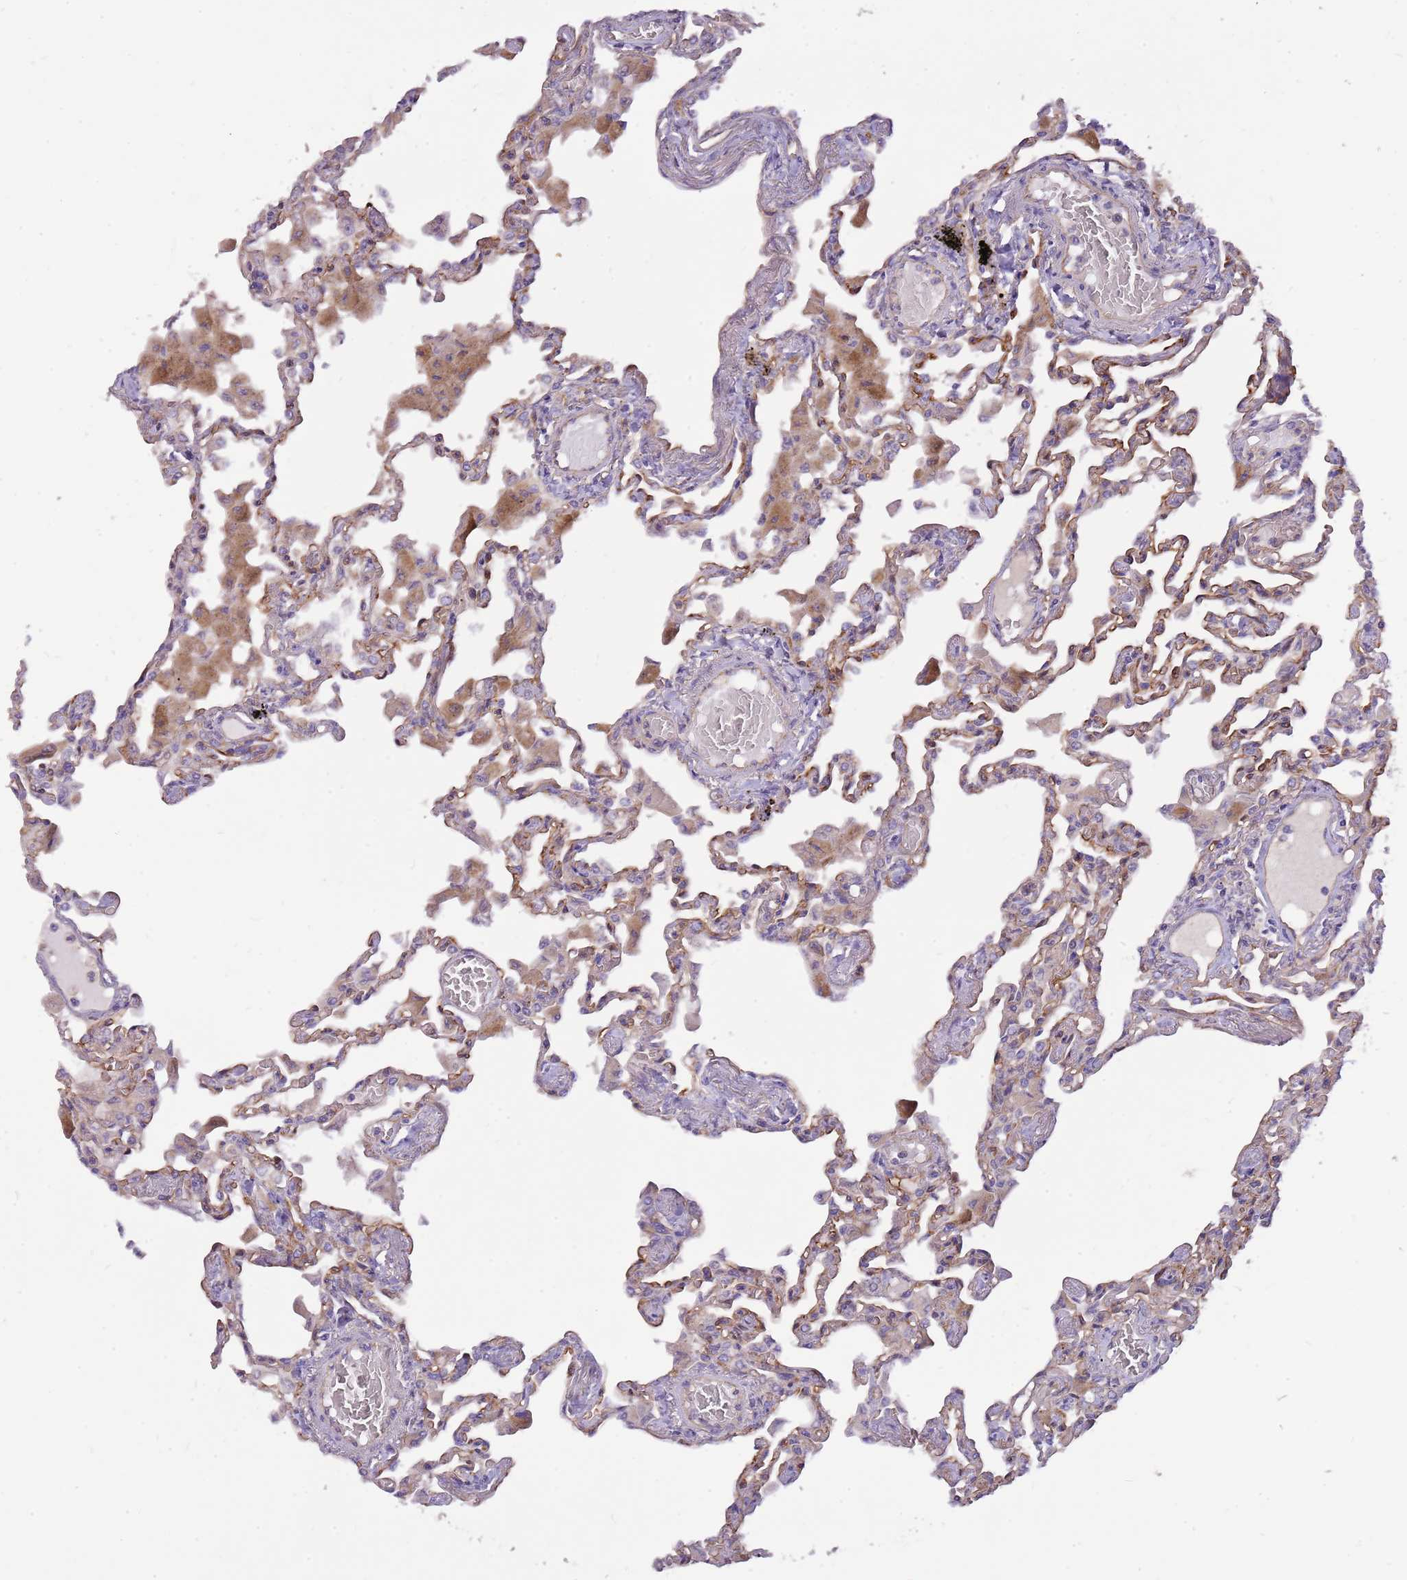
{"staining": {"intensity": "moderate", "quantity": "25%-75%", "location": "cytoplasmic/membranous"}, "tissue": "lung", "cell_type": "Alveolar cells", "image_type": "normal", "snomed": [{"axis": "morphology", "description": "Normal tissue, NOS"}, {"axis": "topography", "description": "Bronchus"}, {"axis": "topography", "description": "Lung"}], "caption": "Normal lung shows moderate cytoplasmic/membranous expression in about 25%-75% of alveolar cells.", "gene": "NTN4", "patient": {"sex": "female", "age": 49}}